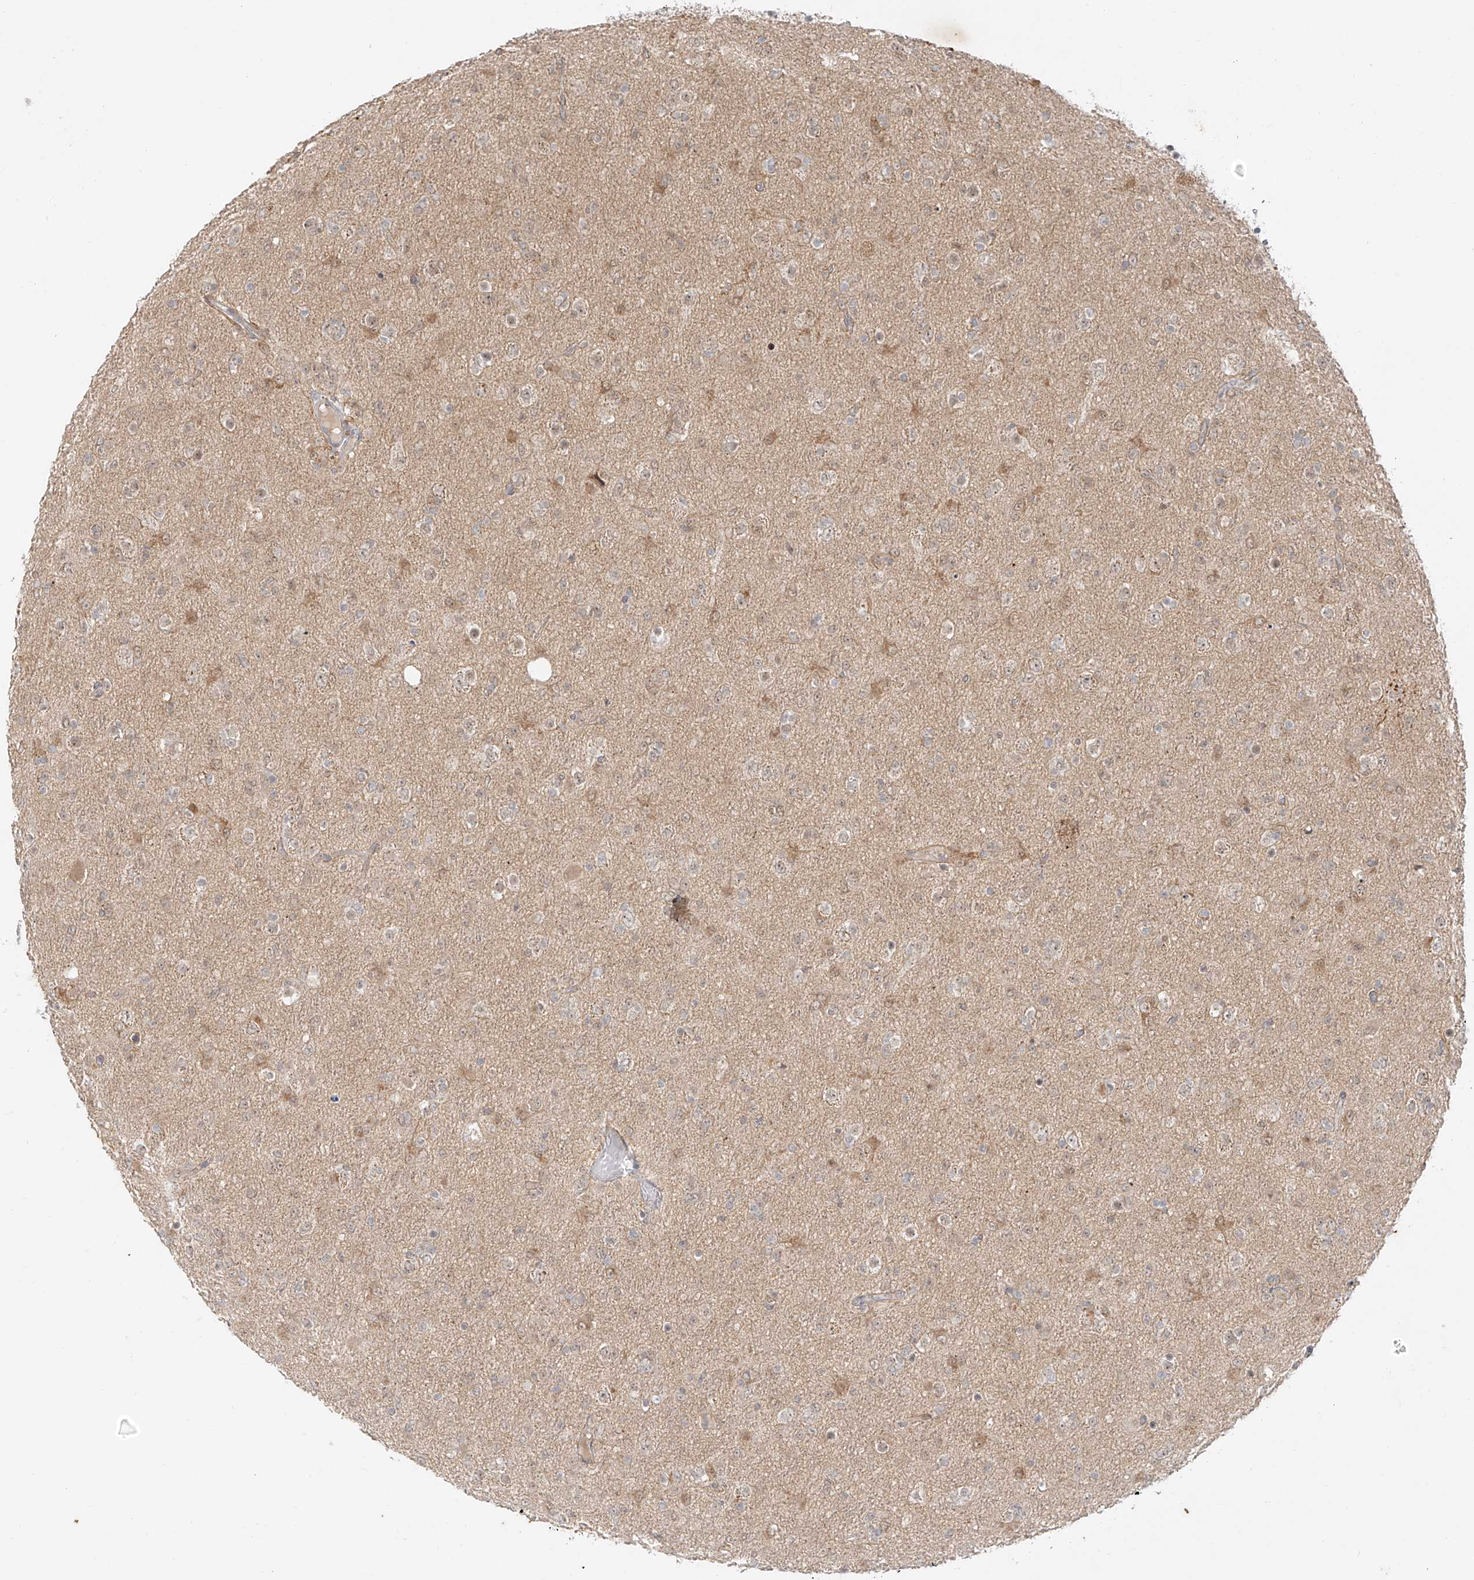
{"staining": {"intensity": "weak", "quantity": "25%-75%", "location": "cytoplasmic/membranous"}, "tissue": "glioma", "cell_type": "Tumor cells", "image_type": "cancer", "snomed": [{"axis": "morphology", "description": "Glioma, malignant, Low grade"}, {"axis": "topography", "description": "Brain"}], "caption": "Brown immunohistochemical staining in human glioma reveals weak cytoplasmic/membranous expression in approximately 25%-75% of tumor cells.", "gene": "MIPEP", "patient": {"sex": "male", "age": 65}}